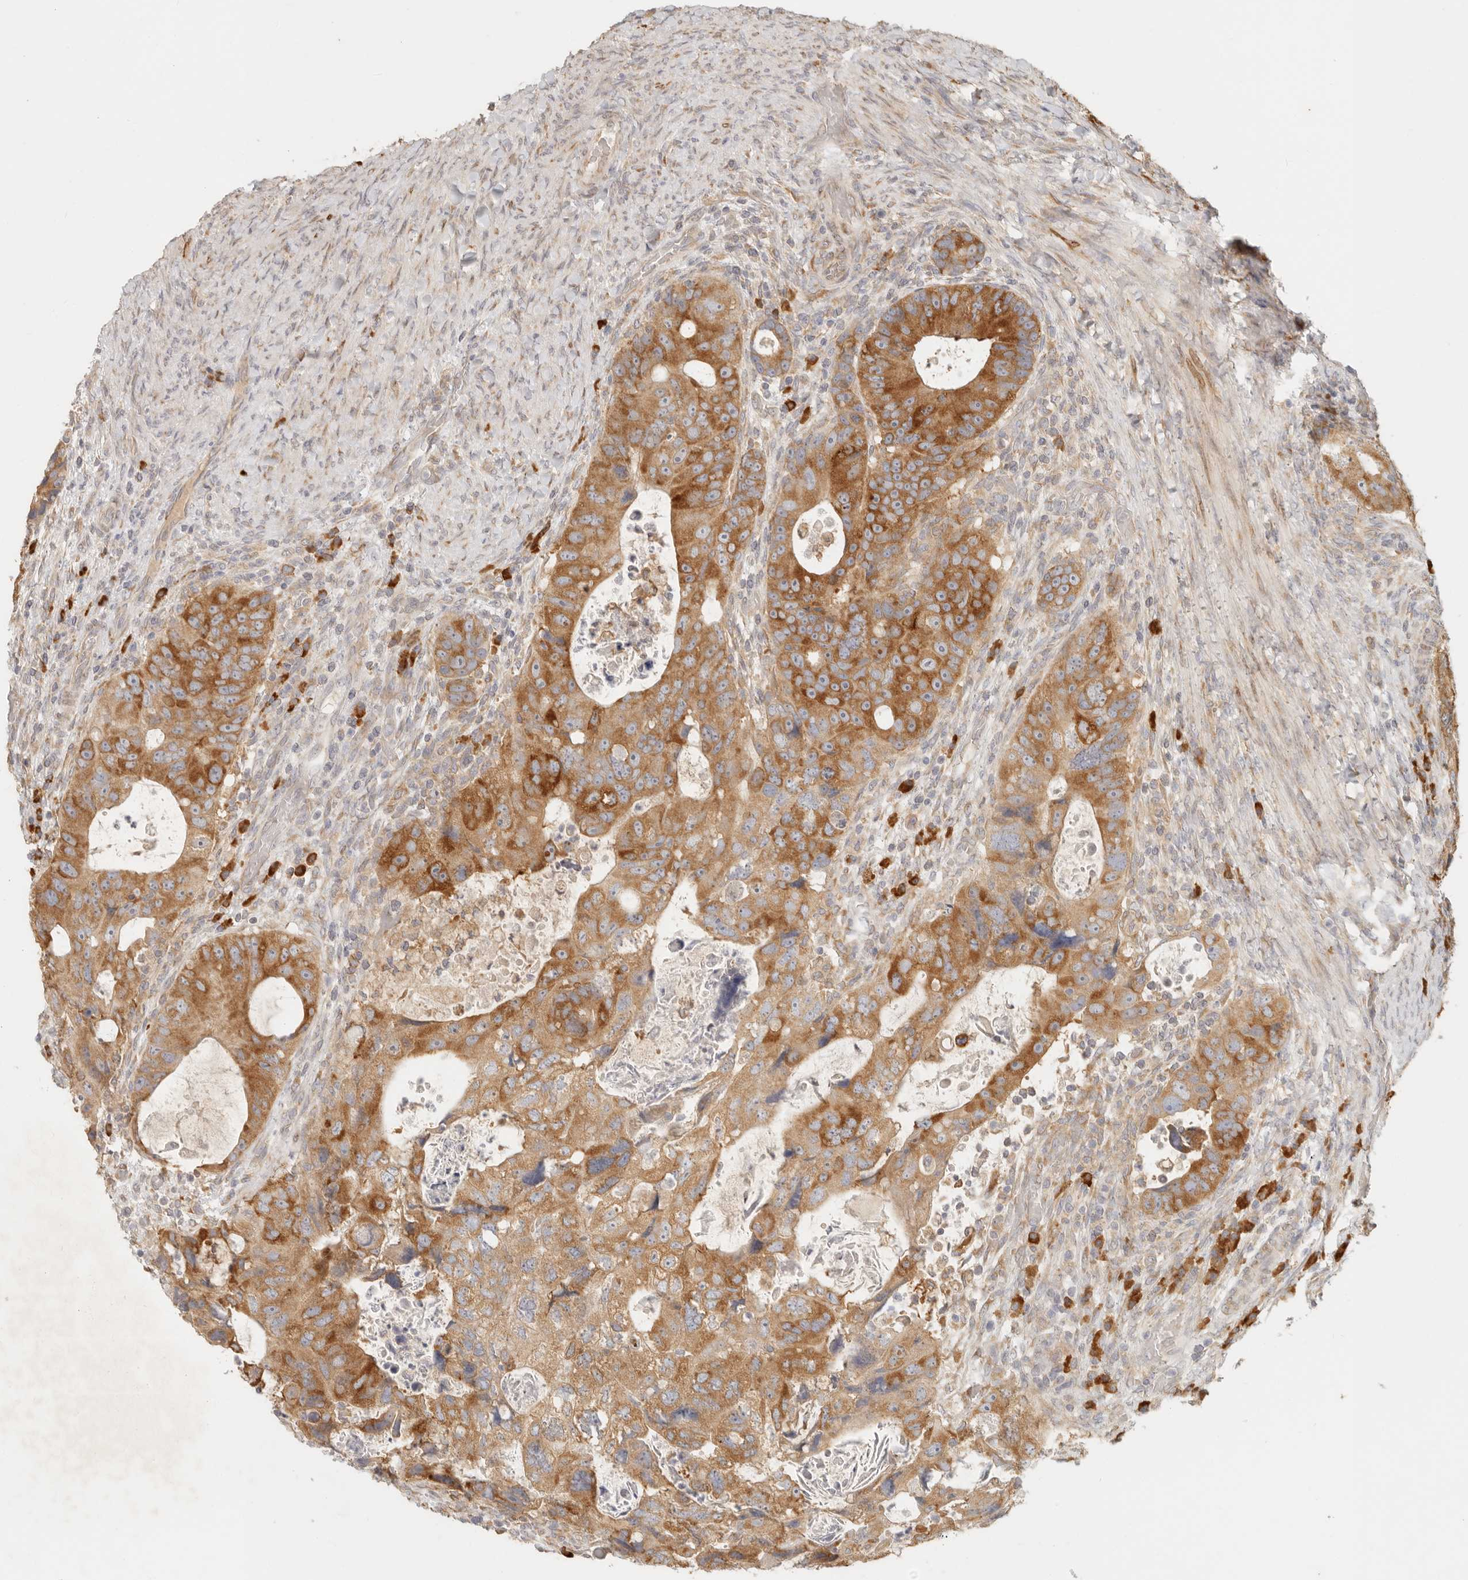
{"staining": {"intensity": "moderate", "quantity": ">75%", "location": "cytoplasmic/membranous"}, "tissue": "colorectal cancer", "cell_type": "Tumor cells", "image_type": "cancer", "snomed": [{"axis": "morphology", "description": "Adenocarcinoma, NOS"}, {"axis": "topography", "description": "Rectum"}], "caption": "Protein analysis of colorectal cancer (adenocarcinoma) tissue reveals moderate cytoplasmic/membranous staining in about >75% of tumor cells.", "gene": "PABPC4", "patient": {"sex": "male", "age": 59}}